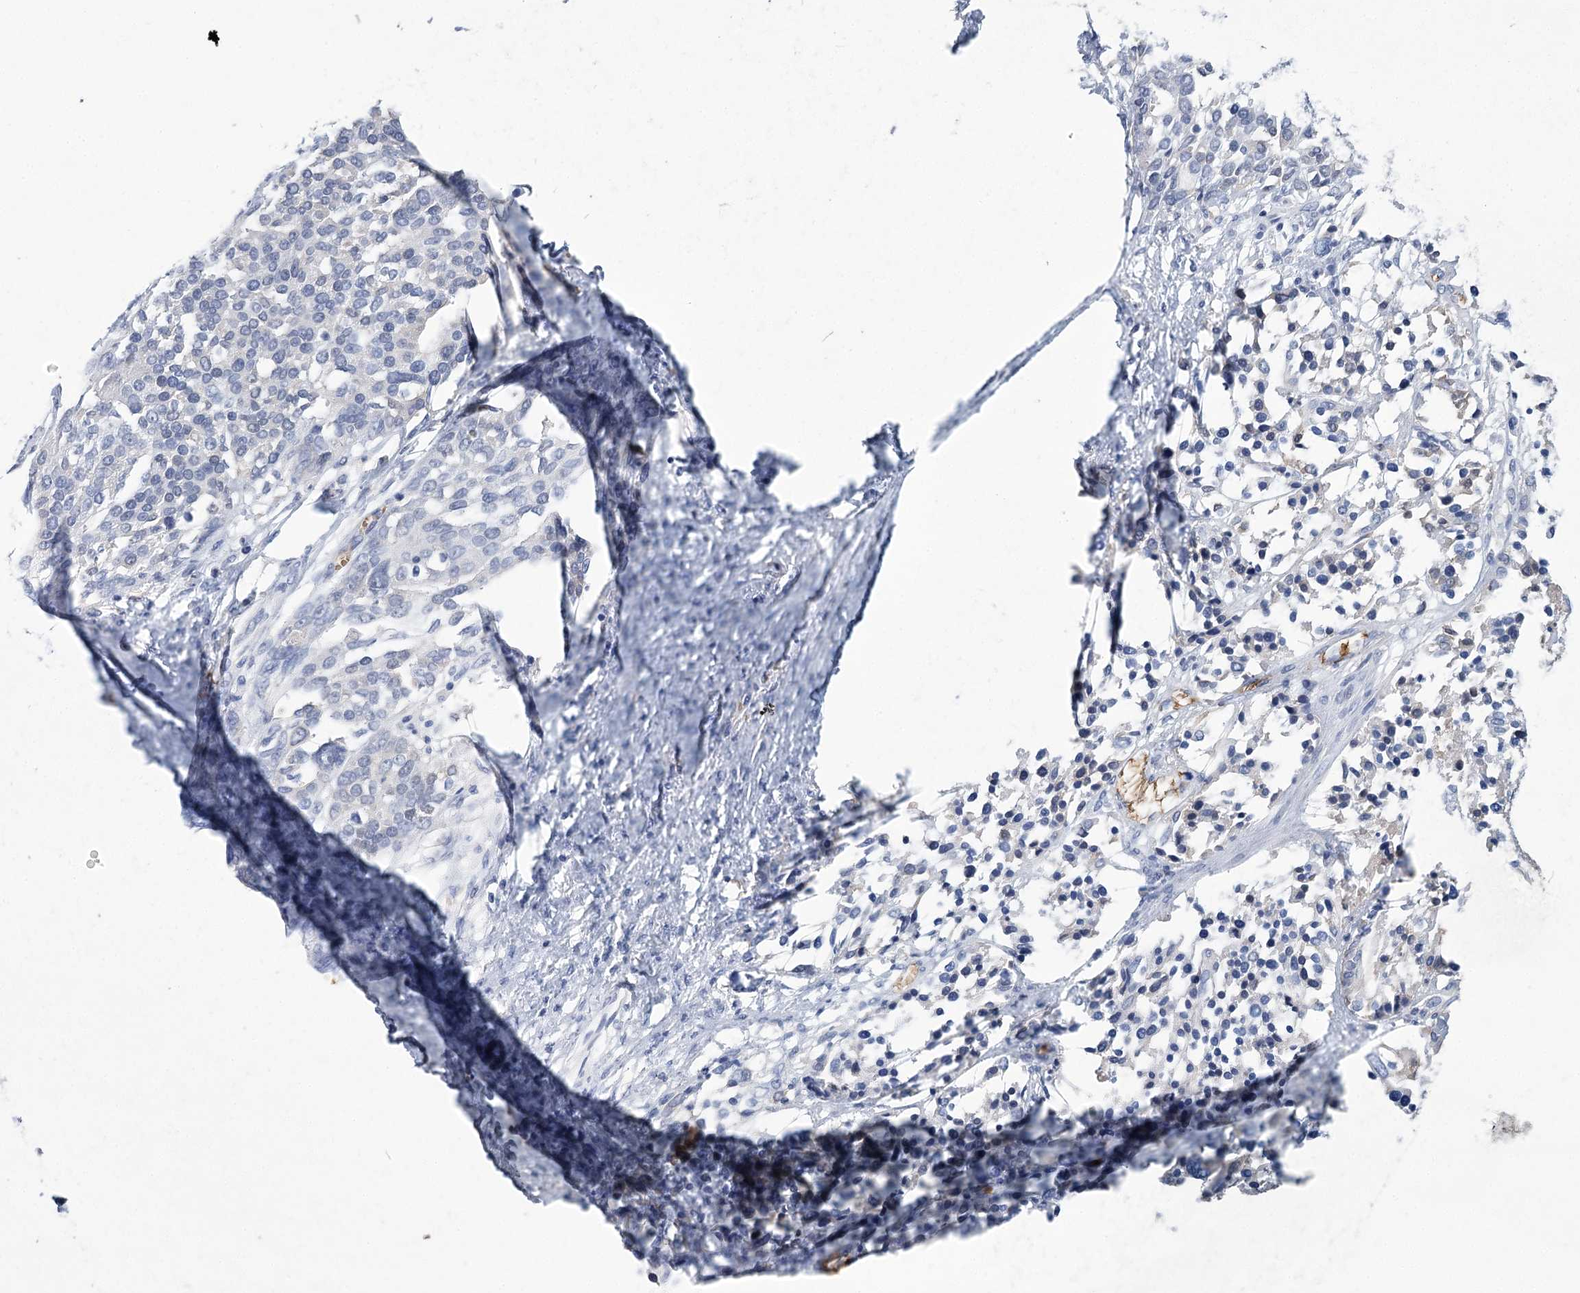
{"staining": {"intensity": "negative", "quantity": "none", "location": "none"}, "tissue": "ovarian cancer", "cell_type": "Tumor cells", "image_type": "cancer", "snomed": [{"axis": "morphology", "description": "Cystadenocarcinoma, serous, NOS"}, {"axis": "topography", "description": "Ovary"}], "caption": "Ovarian cancer stained for a protein using IHC shows no staining tumor cells.", "gene": "HBA1", "patient": {"sex": "female", "age": 44}}